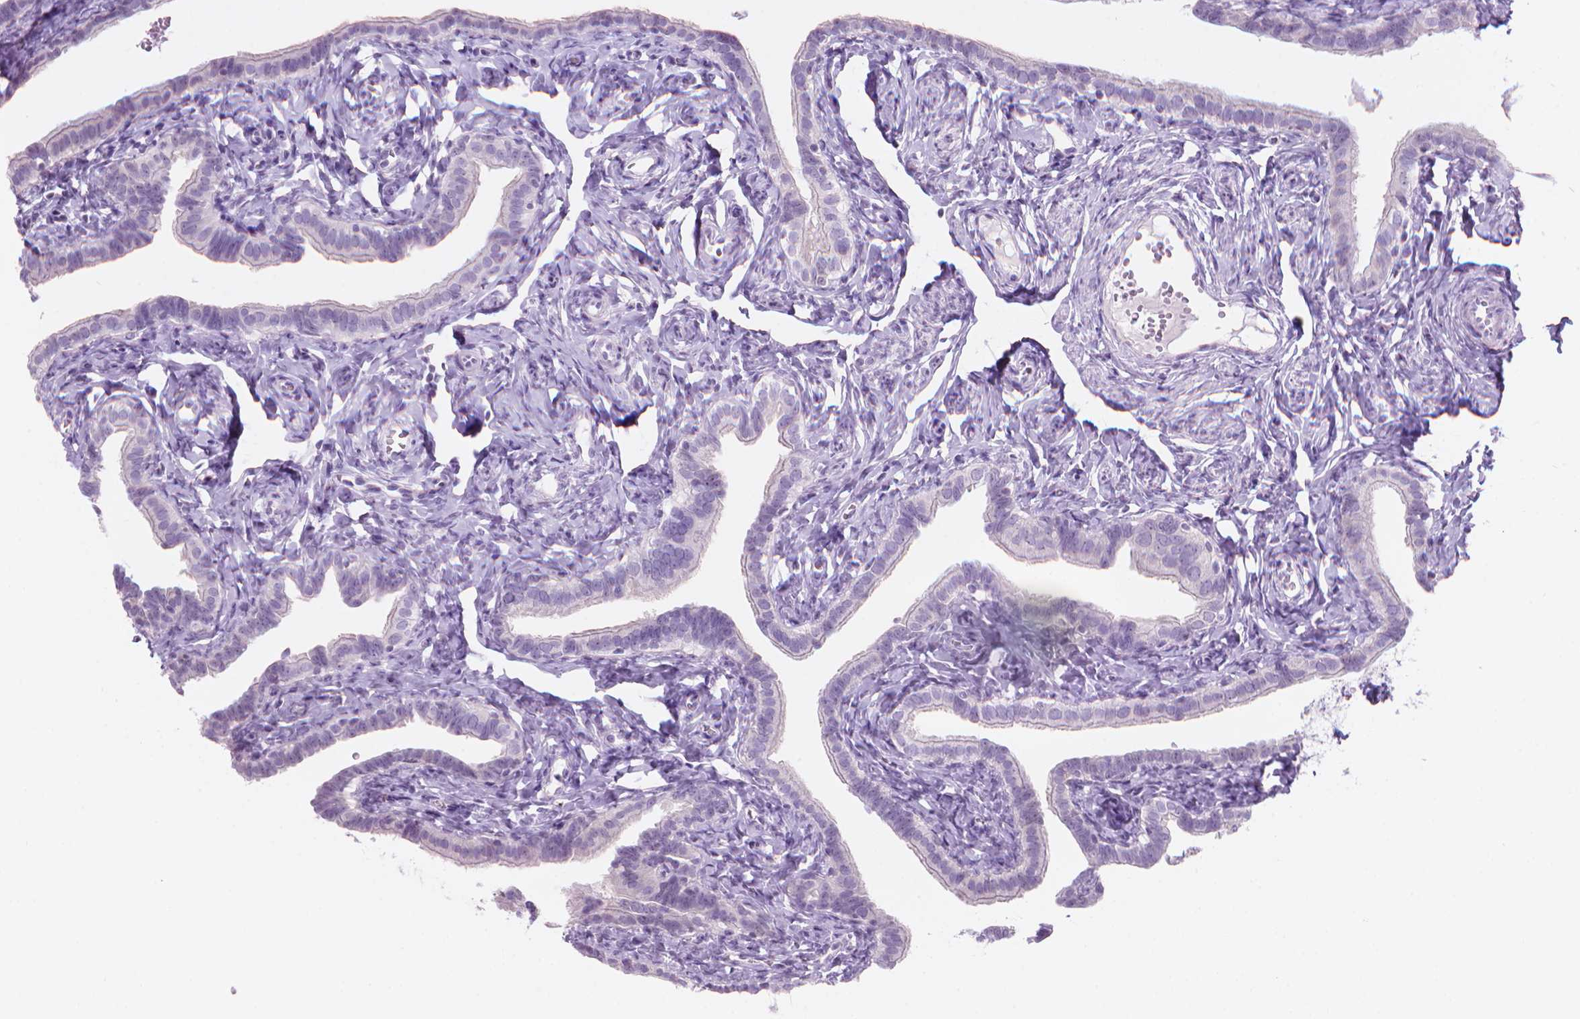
{"staining": {"intensity": "negative", "quantity": "none", "location": "none"}, "tissue": "fallopian tube", "cell_type": "Glandular cells", "image_type": "normal", "snomed": [{"axis": "morphology", "description": "Normal tissue, NOS"}, {"axis": "topography", "description": "Fallopian tube"}], "caption": "The histopathology image shows no staining of glandular cells in benign fallopian tube. (Brightfield microscopy of DAB immunohistochemistry (IHC) at high magnification).", "gene": "ENSG00000187186", "patient": {"sex": "female", "age": 41}}